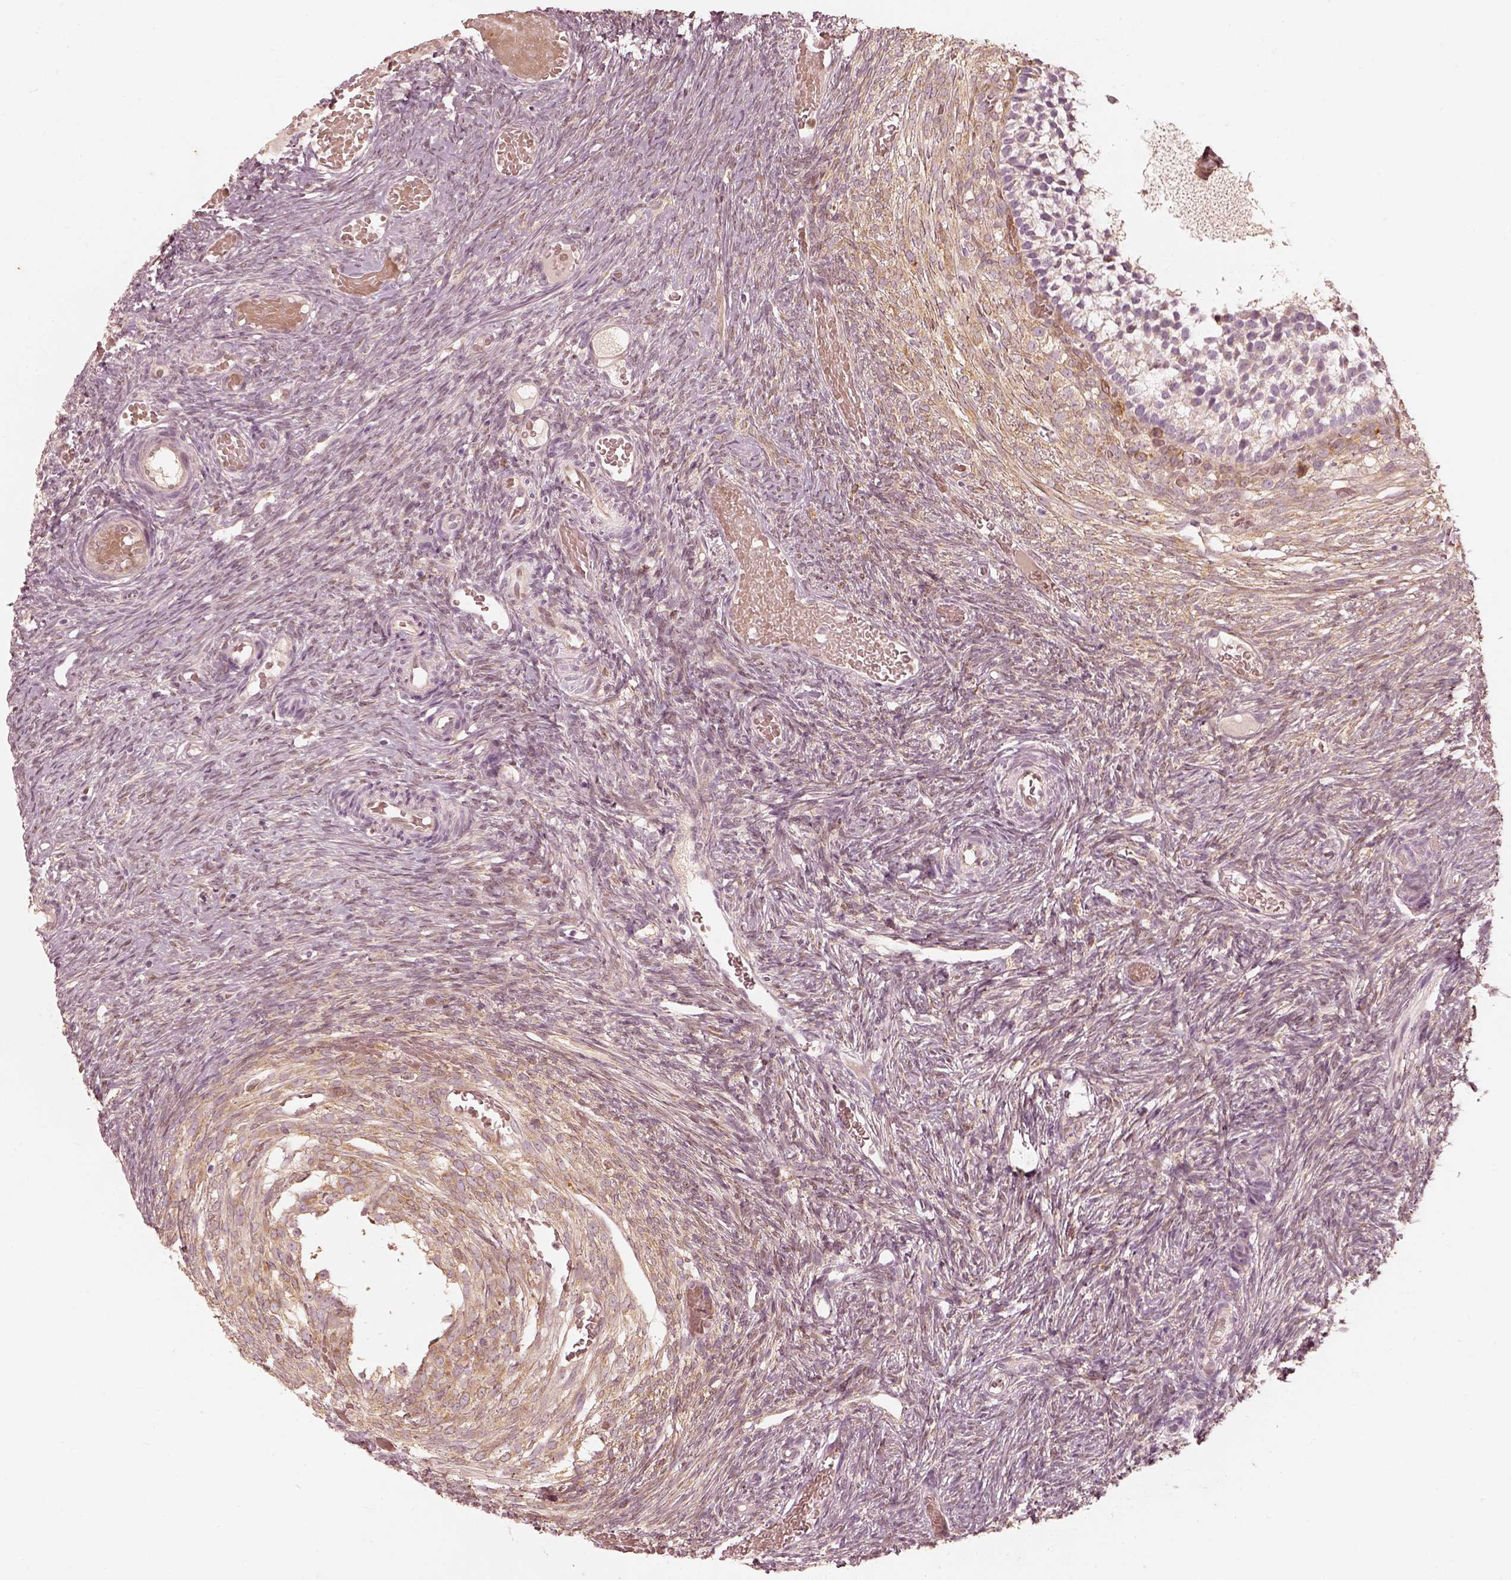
{"staining": {"intensity": "moderate", "quantity": ">75%", "location": "cytoplasmic/membranous"}, "tissue": "ovary", "cell_type": "Follicle cells", "image_type": "normal", "snomed": [{"axis": "morphology", "description": "Normal tissue, NOS"}, {"axis": "topography", "description": "Ovary"}], "caption": "Immunohistochemical staining of normal ovary exhibits >75% levels of moderate cytoplasmic/membranous protein expression in about >75% of follicle cells. Nuclei are stained in blue.", "gene": "WLS", "patient": {"sex": "female", "age": 39}}